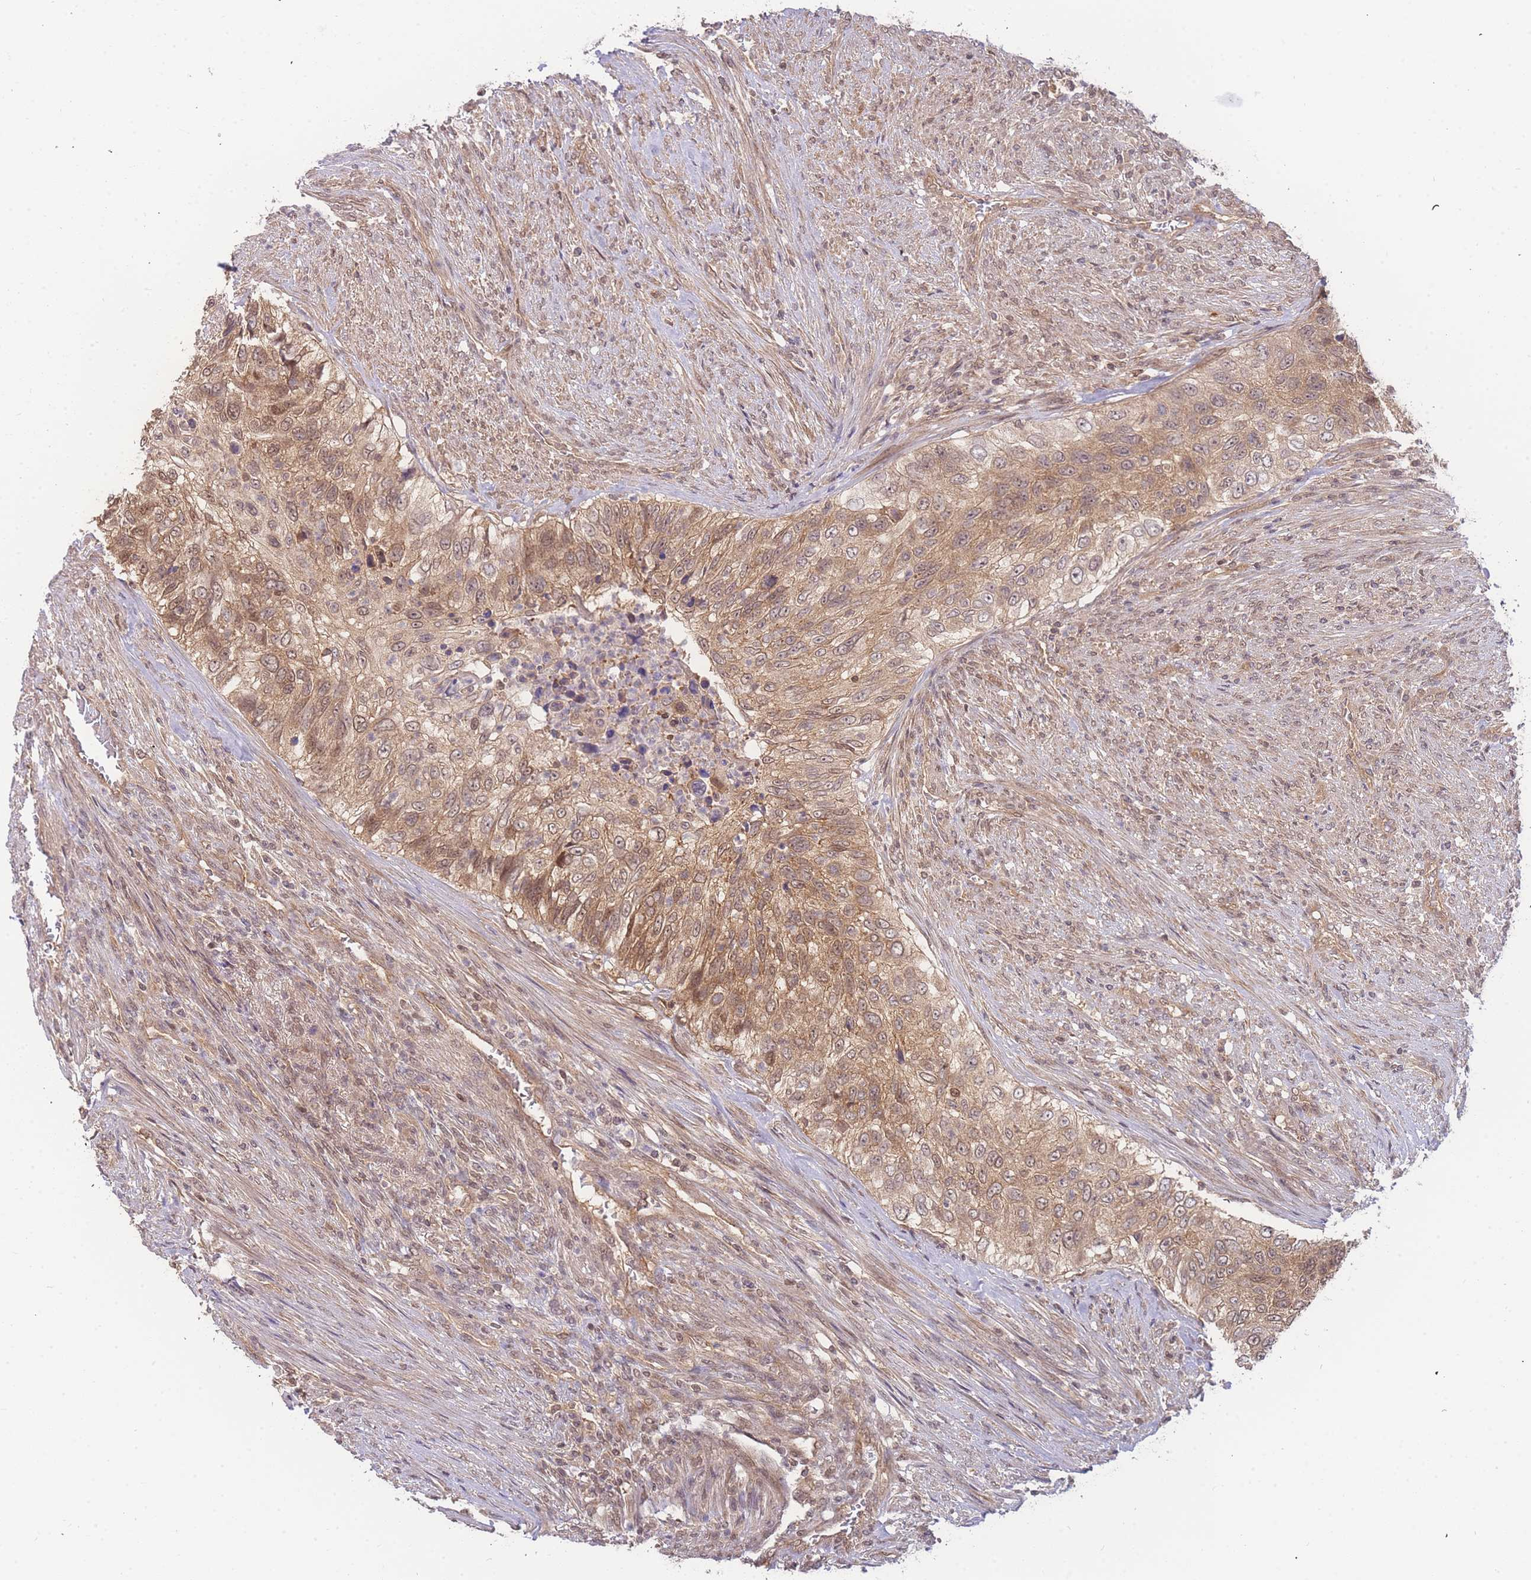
{"staining": {"intensity": "moderate", "quantity": ">75%", "location": "cytoplasmic/membranous,nuclear"}, "tissue": "urothelial cancer", "cell_type": "Tumor cells", "image_type": "cancer", "snomed": [{"axis": "morphology", "description": "Urothelial carcinoma, High grade"}, {"axis": "topography", "description": "Urinary bladder"}], "caption": "Urothelial carcinoma (high-grade) was stained to show a protein in brown. There is medium levels of moderate cytoplasmic/membranous and nuclear staining in approximately >75% of tumor cells. The staining is performed using DAB brown chromogen to label protein expression. The nuclei are counter-stained blue using hematoxylin.", "gene": "KIAA1191", "patient": {"sex": "female", "age": 60}}